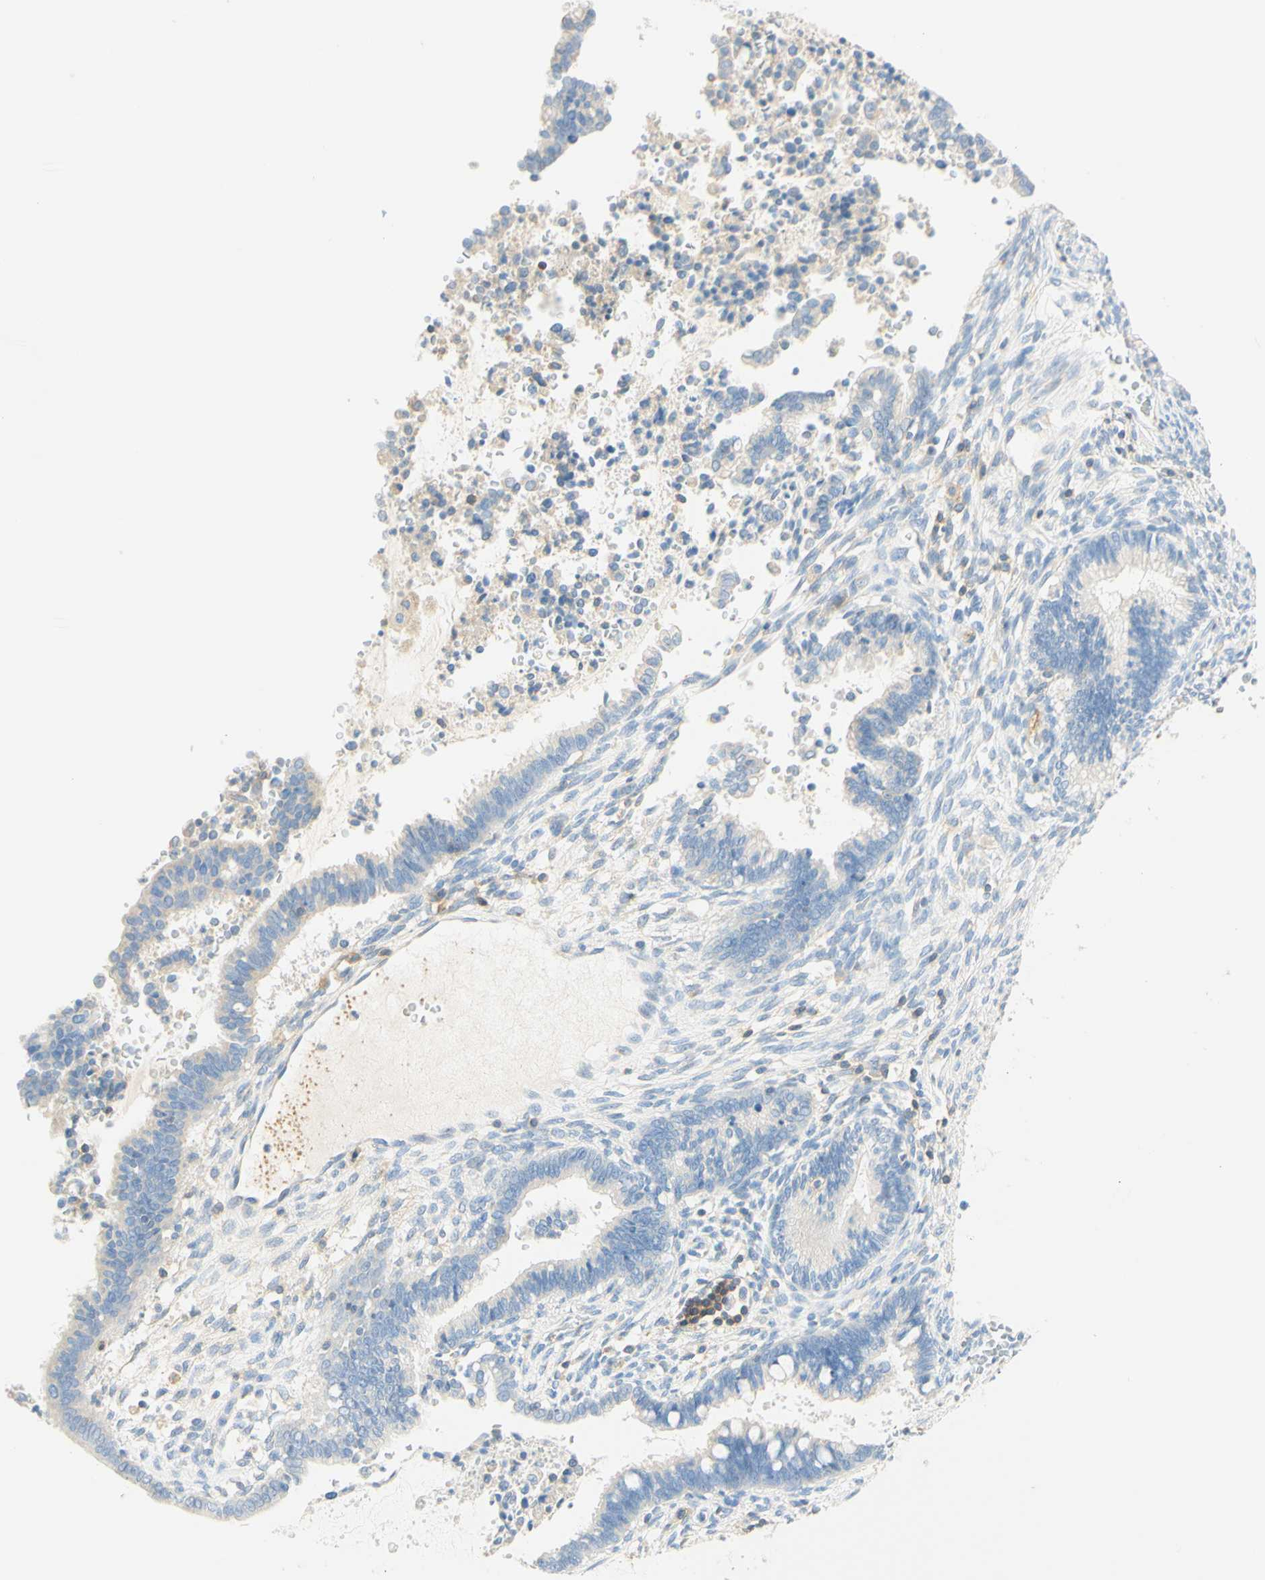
{"staining": {"intensity": "negative", "quantity": "none", "location": "none"}, "tissue": "cervical cancer", "cell_type": "Tumor cells", "image_type": "cancer", "snomed": [{"axis": "morphology", "description": "Adenocarcinoma, NOS"}, {"axis": "topography", "description": "Cervix"}], "caption": "Immunohistochemical staining of cervical adenocarcinoma reveals no significant expression in tumor cells.", "gene": "LAT", "patient": {"sex": "female", "age": 44}}